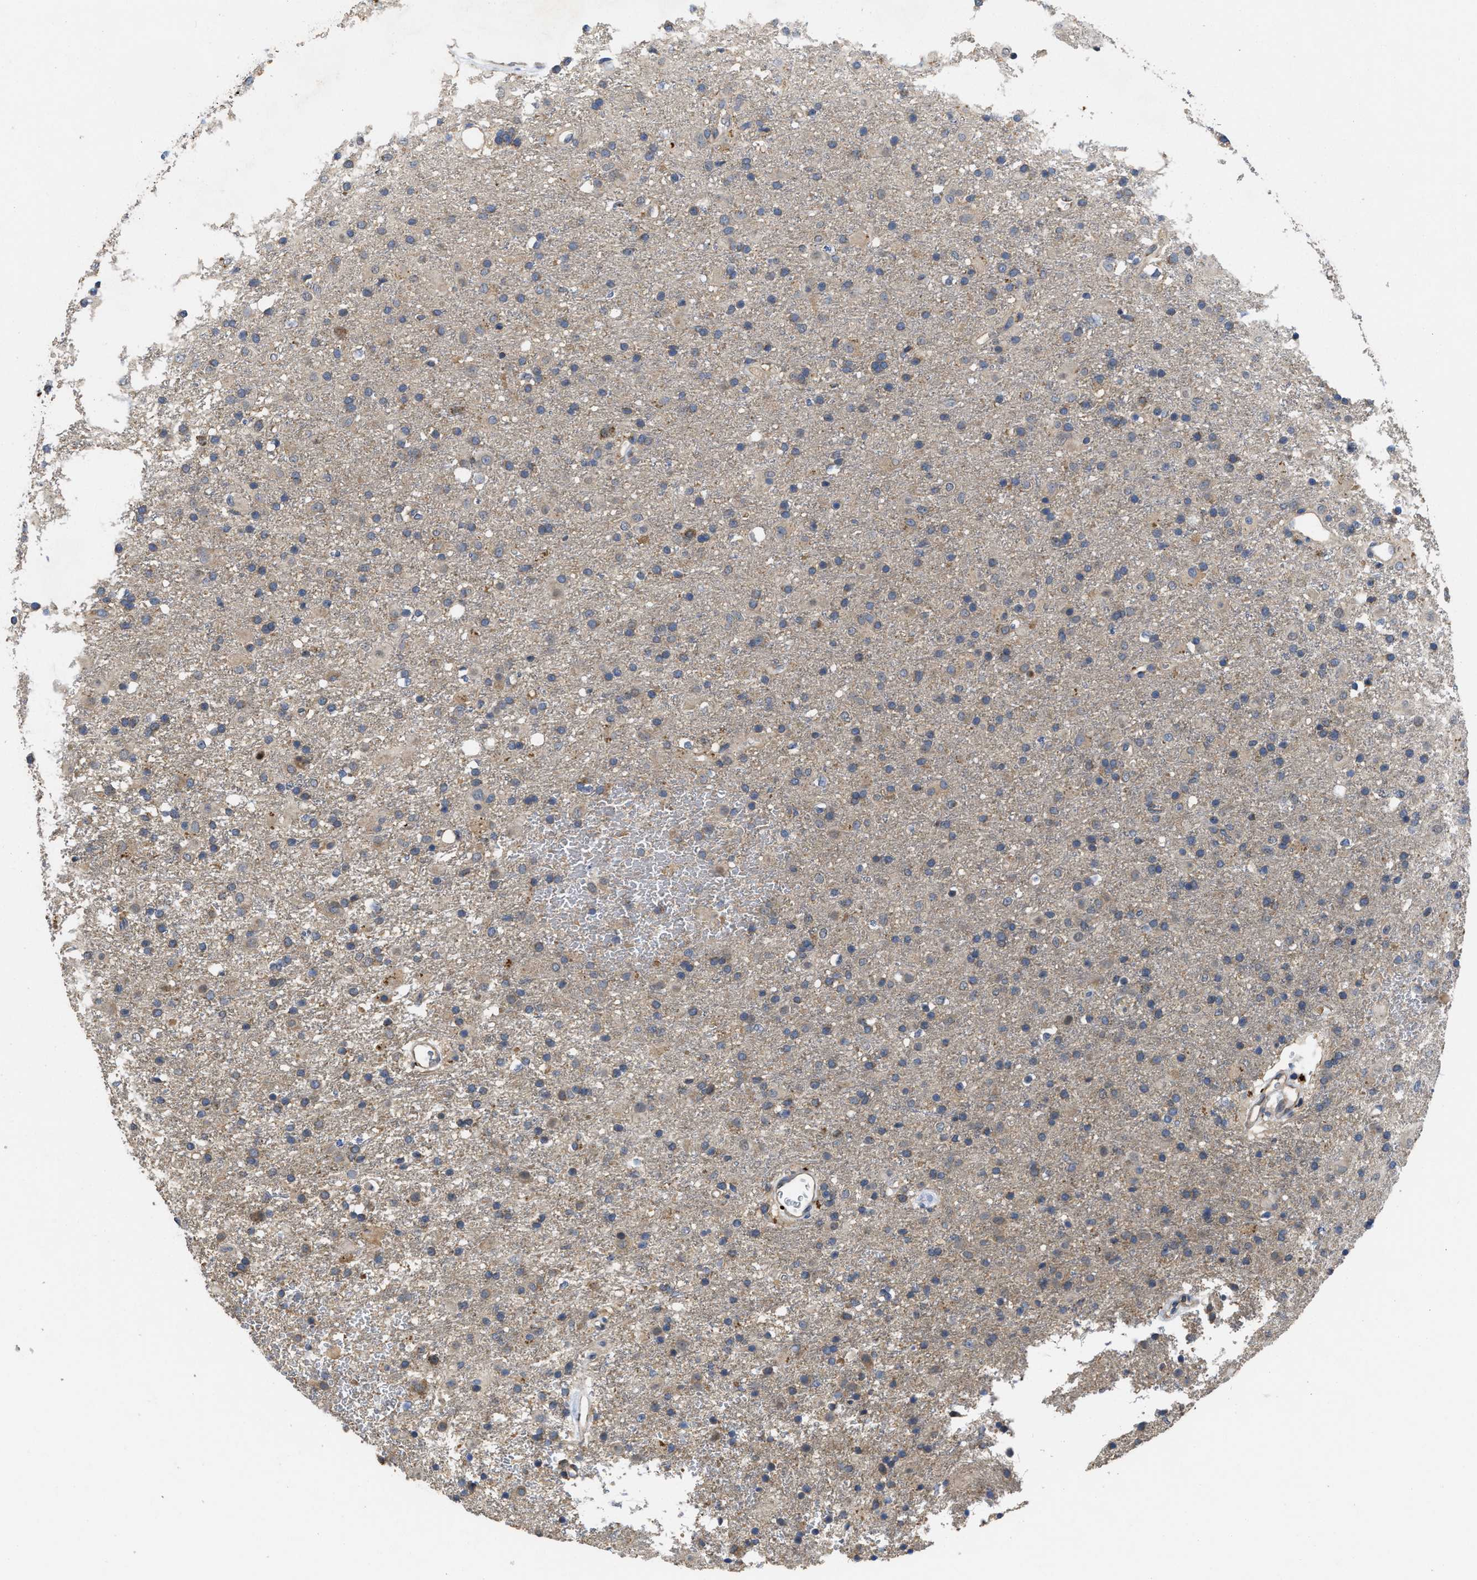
{"staining": {"intensity": "weak", "quantity": "25%-75%", "location": "cytoplasmic/membranous"}, "tissue": "glioma", "cell_type": "Tumor cells", "image_type": "cancer", "snomed": [{"axis": "morphology", "description": "Glioma, malignant, Low grade"}, {"axis": "topography", "description": "Brain"}], "caption": "Approximately 25%-75% of tumor cells in human glioma display weak cytoplasmic/membranous protein positivity as visualized by brown immunohistochemical staining.", "gene": "RNF216", "patient": {"sex": "male", "age": 65}}